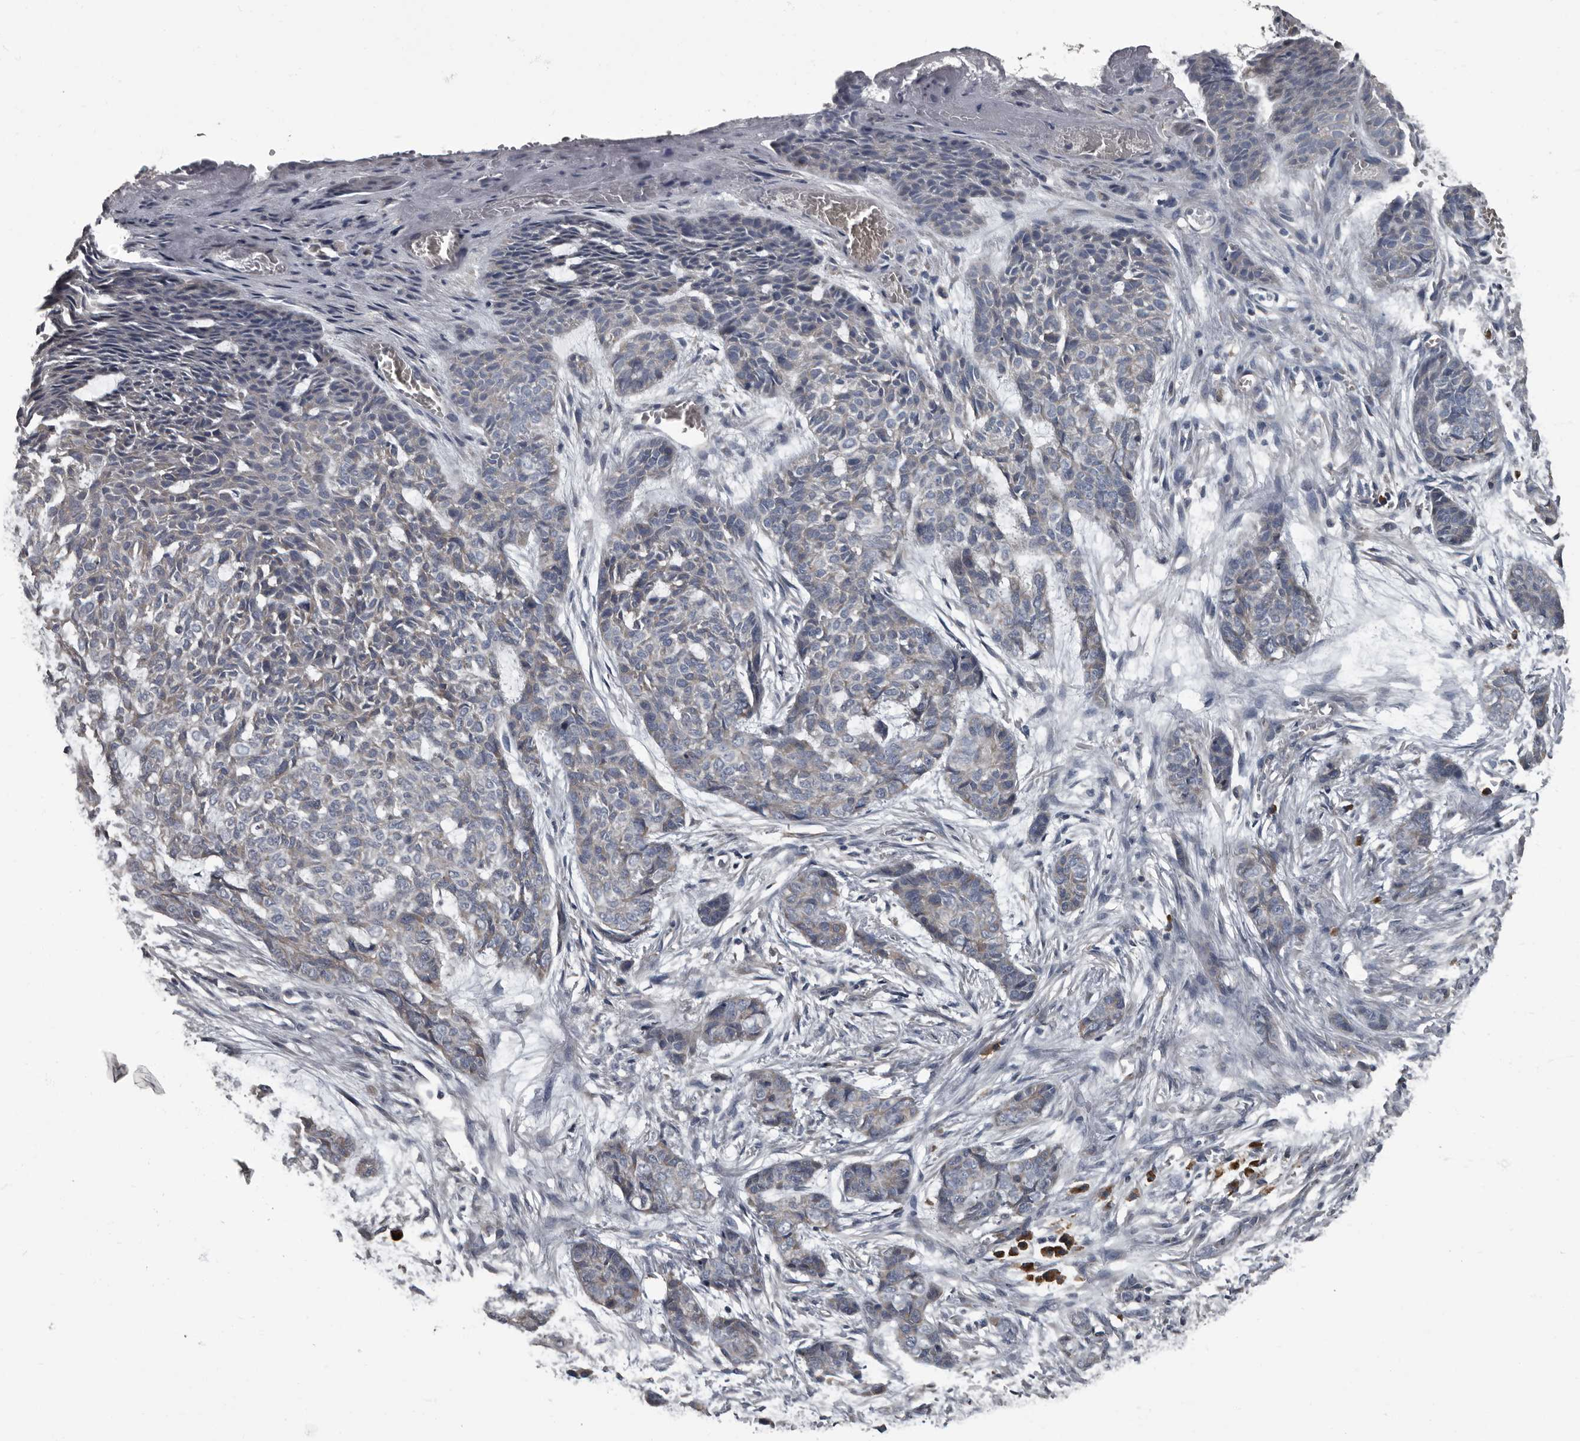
{"staining": {"intensity": "negative", "quantity": "none", "location": "none"}, "tissue": "skin cancer", "cell_type": "Tumor cells", "image_type": "cancer", "snomed": [{"axis": "morphology", "description": "Basal cell carcinoma"}, {"axis": "topography", "description": "Skin"}], "caption": "This histopathology image is of skin cancer (basal cell carcinoma) stained with IHC to label a protein in brown with the nuclei are counter-stained blue. There is no positivity in tumor cells.", "gene": "TPD52L1", "patient": {"sex": "female", "age": 64}}